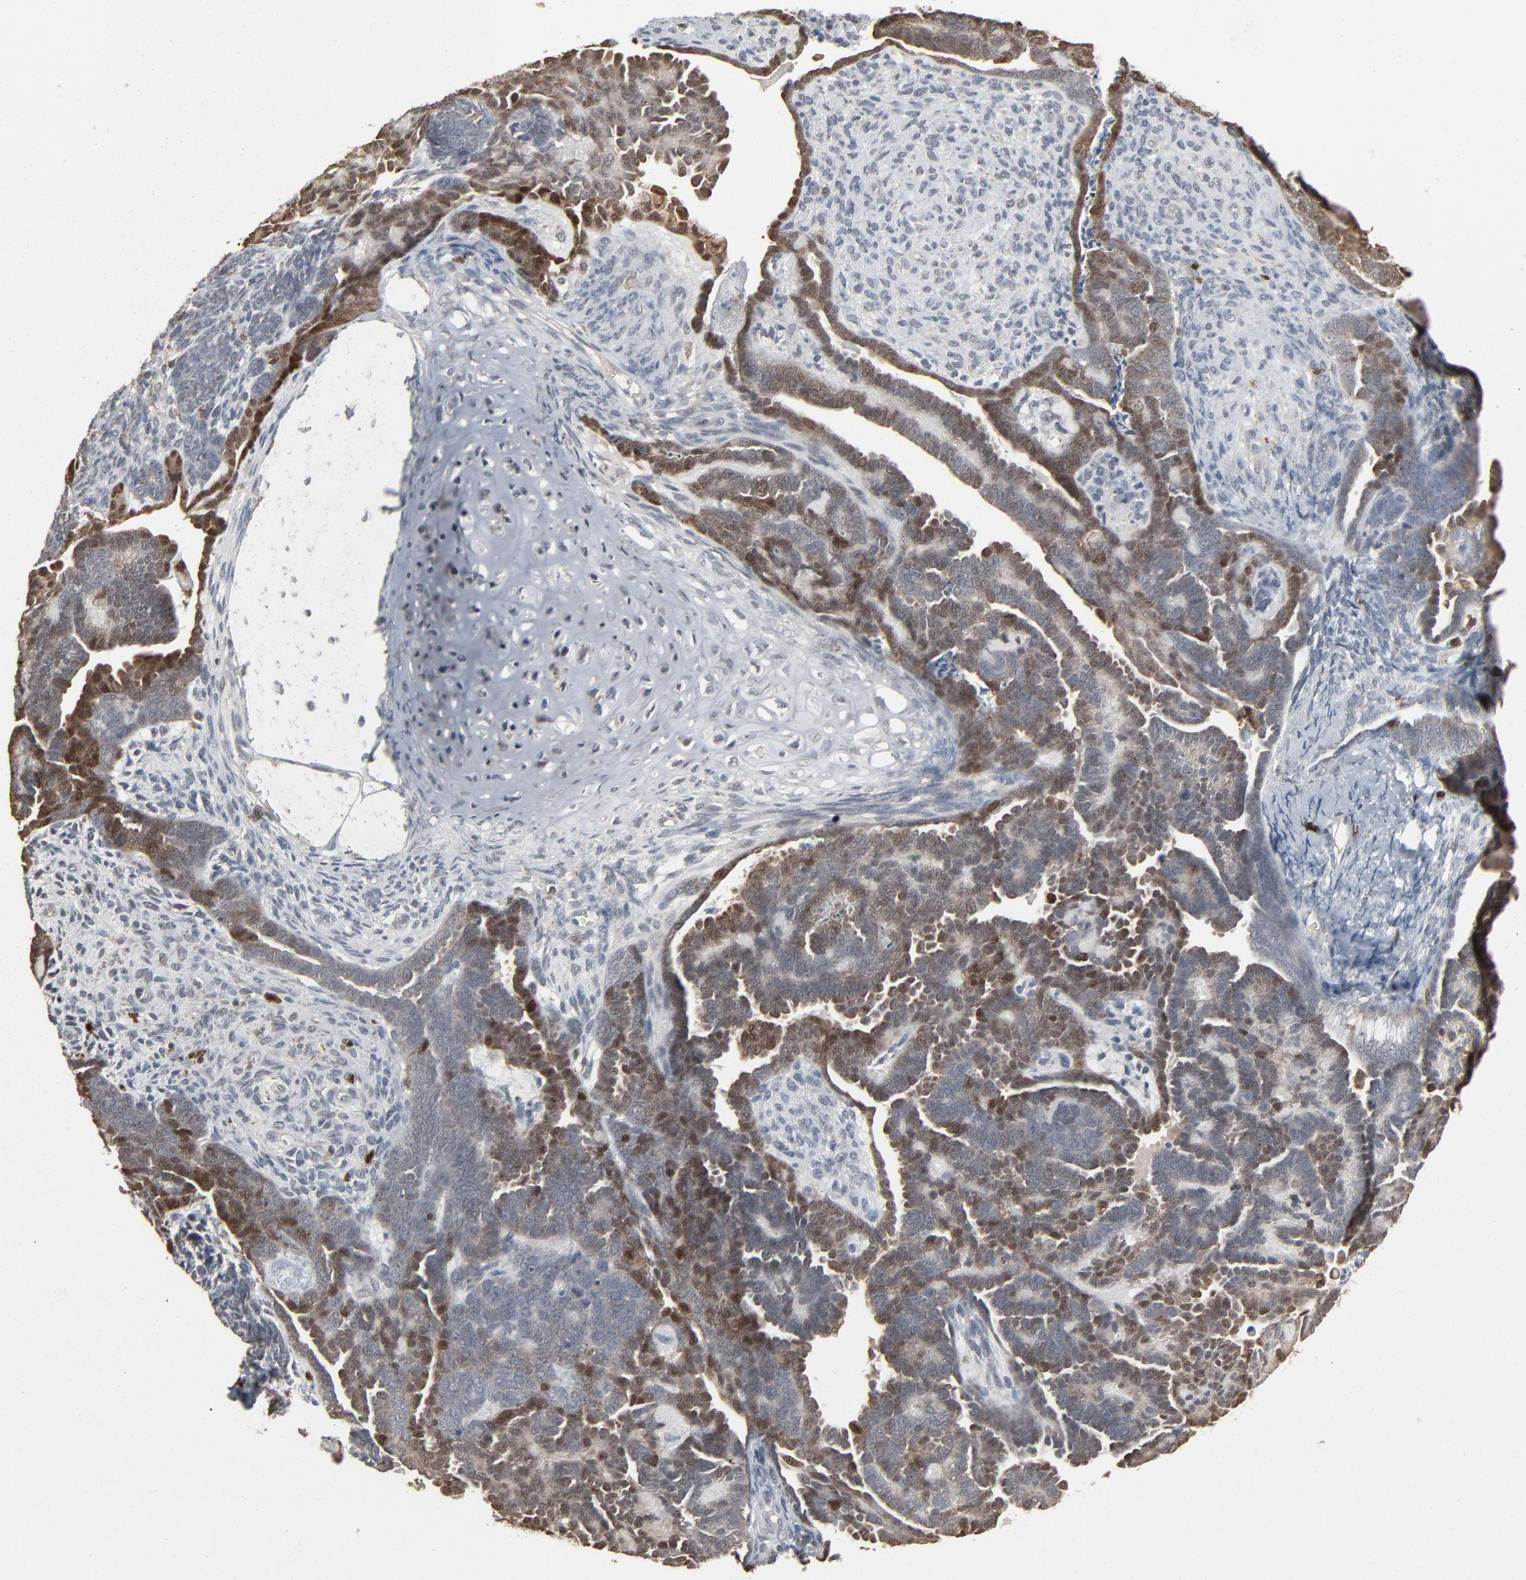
{"staining": {"intensity": "strong", "quantity": "25%-75%", "location": "nuclear"}, "tissue": "endometrial cancer", "cell_type": "Tumor cells", "image_type": "cancer", "snomed": [{"axis": "morphology", "description": "Neoplasm, malignant, NOS"}, {"axis": "topography", "description": "Endometrium"}], "caption": "Endometrial cancer (neoplasm (malignant)) stained for a protein (brown) exhibits strong nuclear positive staining in about 25%-75% of tumor cells.", "gene": "DOCK8", "patient": {"sex": "female", "age": 74}}